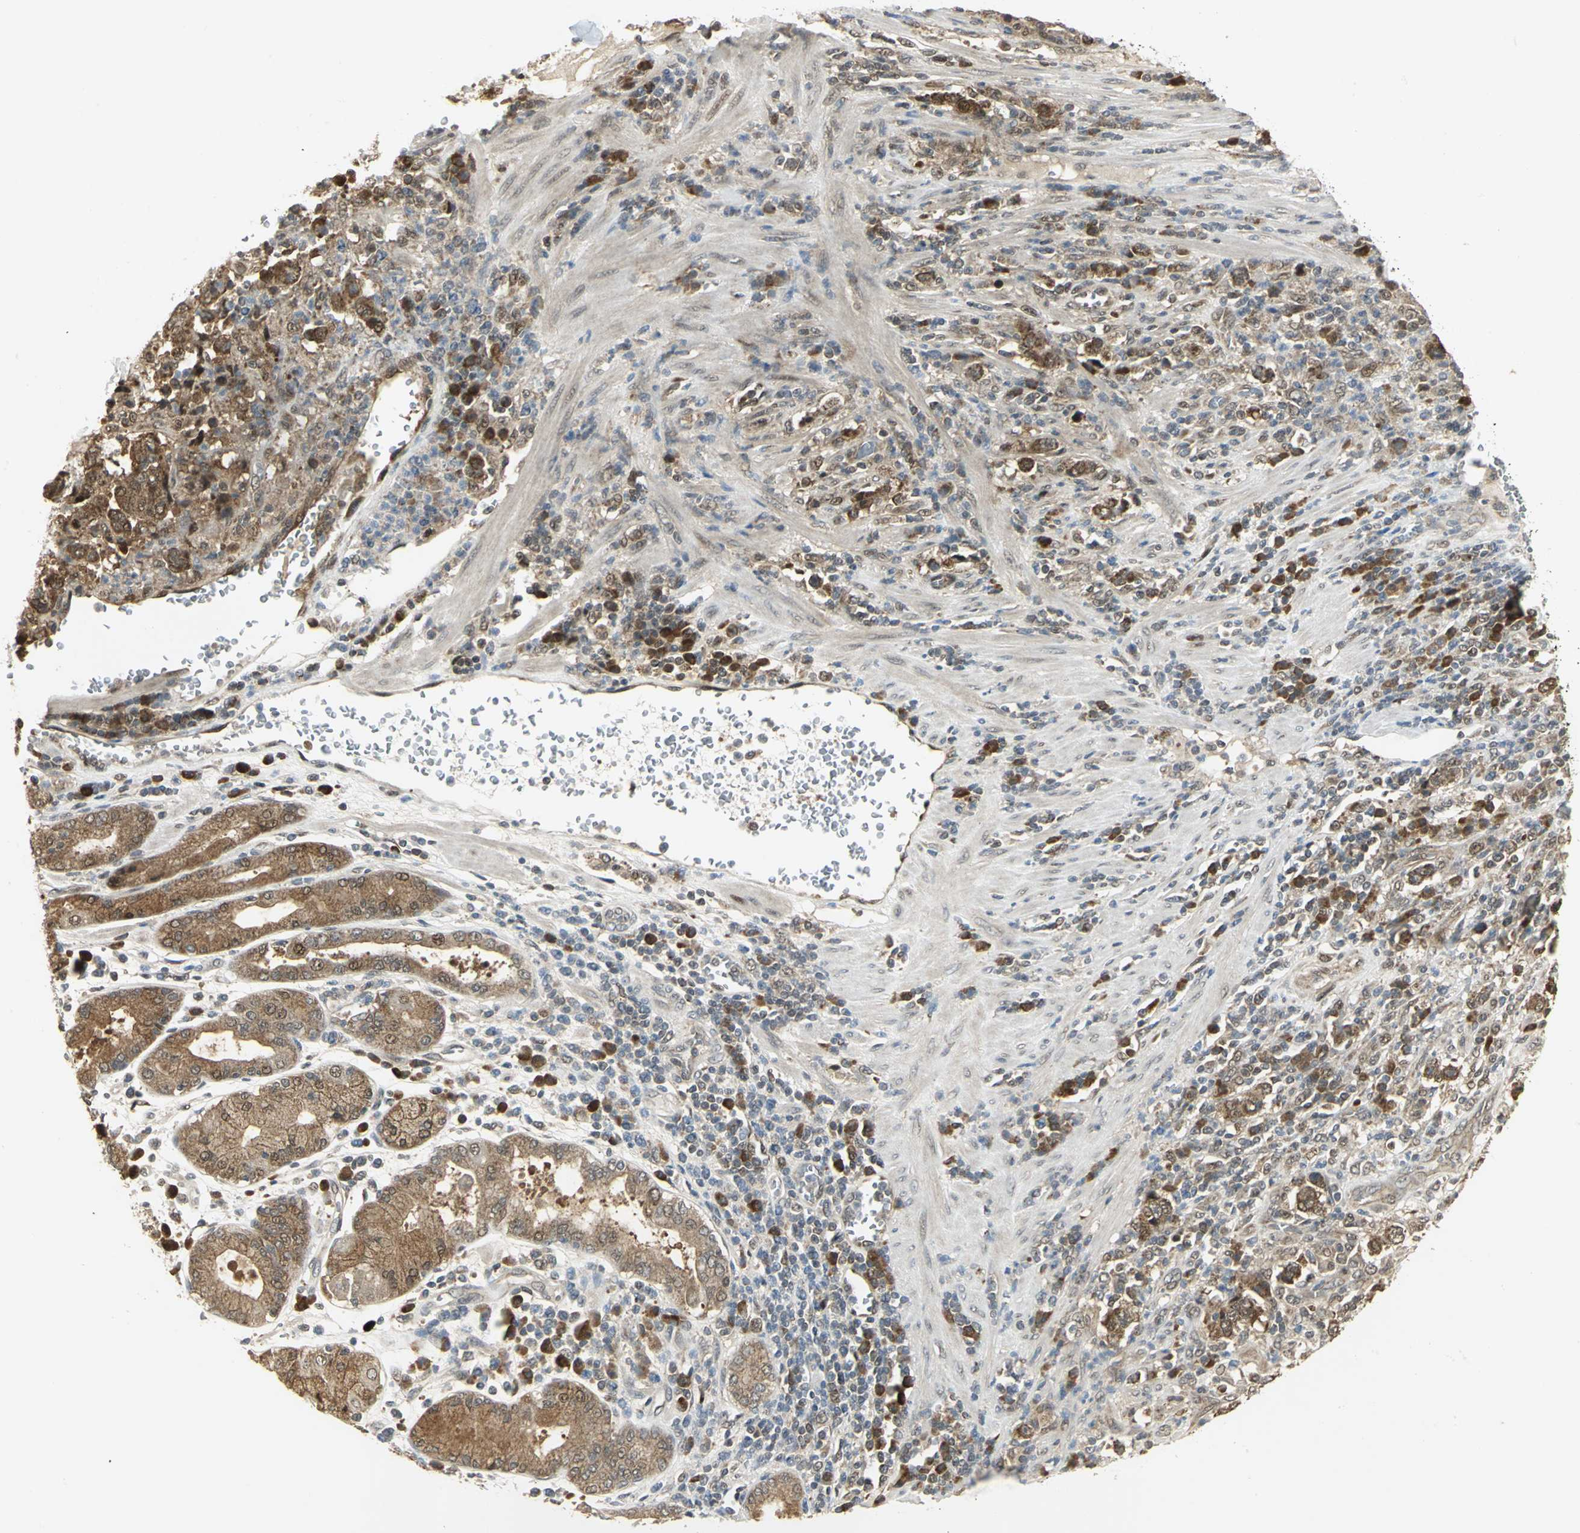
{"staining": {"intensity": "moderate", "quantity": ">75%", "location": "cytoplasmic/membranous"}, "tissue": "stomach cancer", "cell_type": "Tumor cells", "image_type": "cancer", "snomed": [{"axis": "morphology", "description": "Normal tissue, NOS"}, {"axis": "morphology", "description": "Adenocarcinoma, NOS"}, {"axis": "topography", "description": "Stomach, upper"}, {"axis": "topography", "description": "Stomach"}], "caption": "Approximately >75% of tumor cells in human stomach cancer display moderate cytoplasmic/membranous protein expression as visualized by brown immunohistochemical staining.", "gene": "PSMC4", "patient": {"sex": "male", "age": 59}}